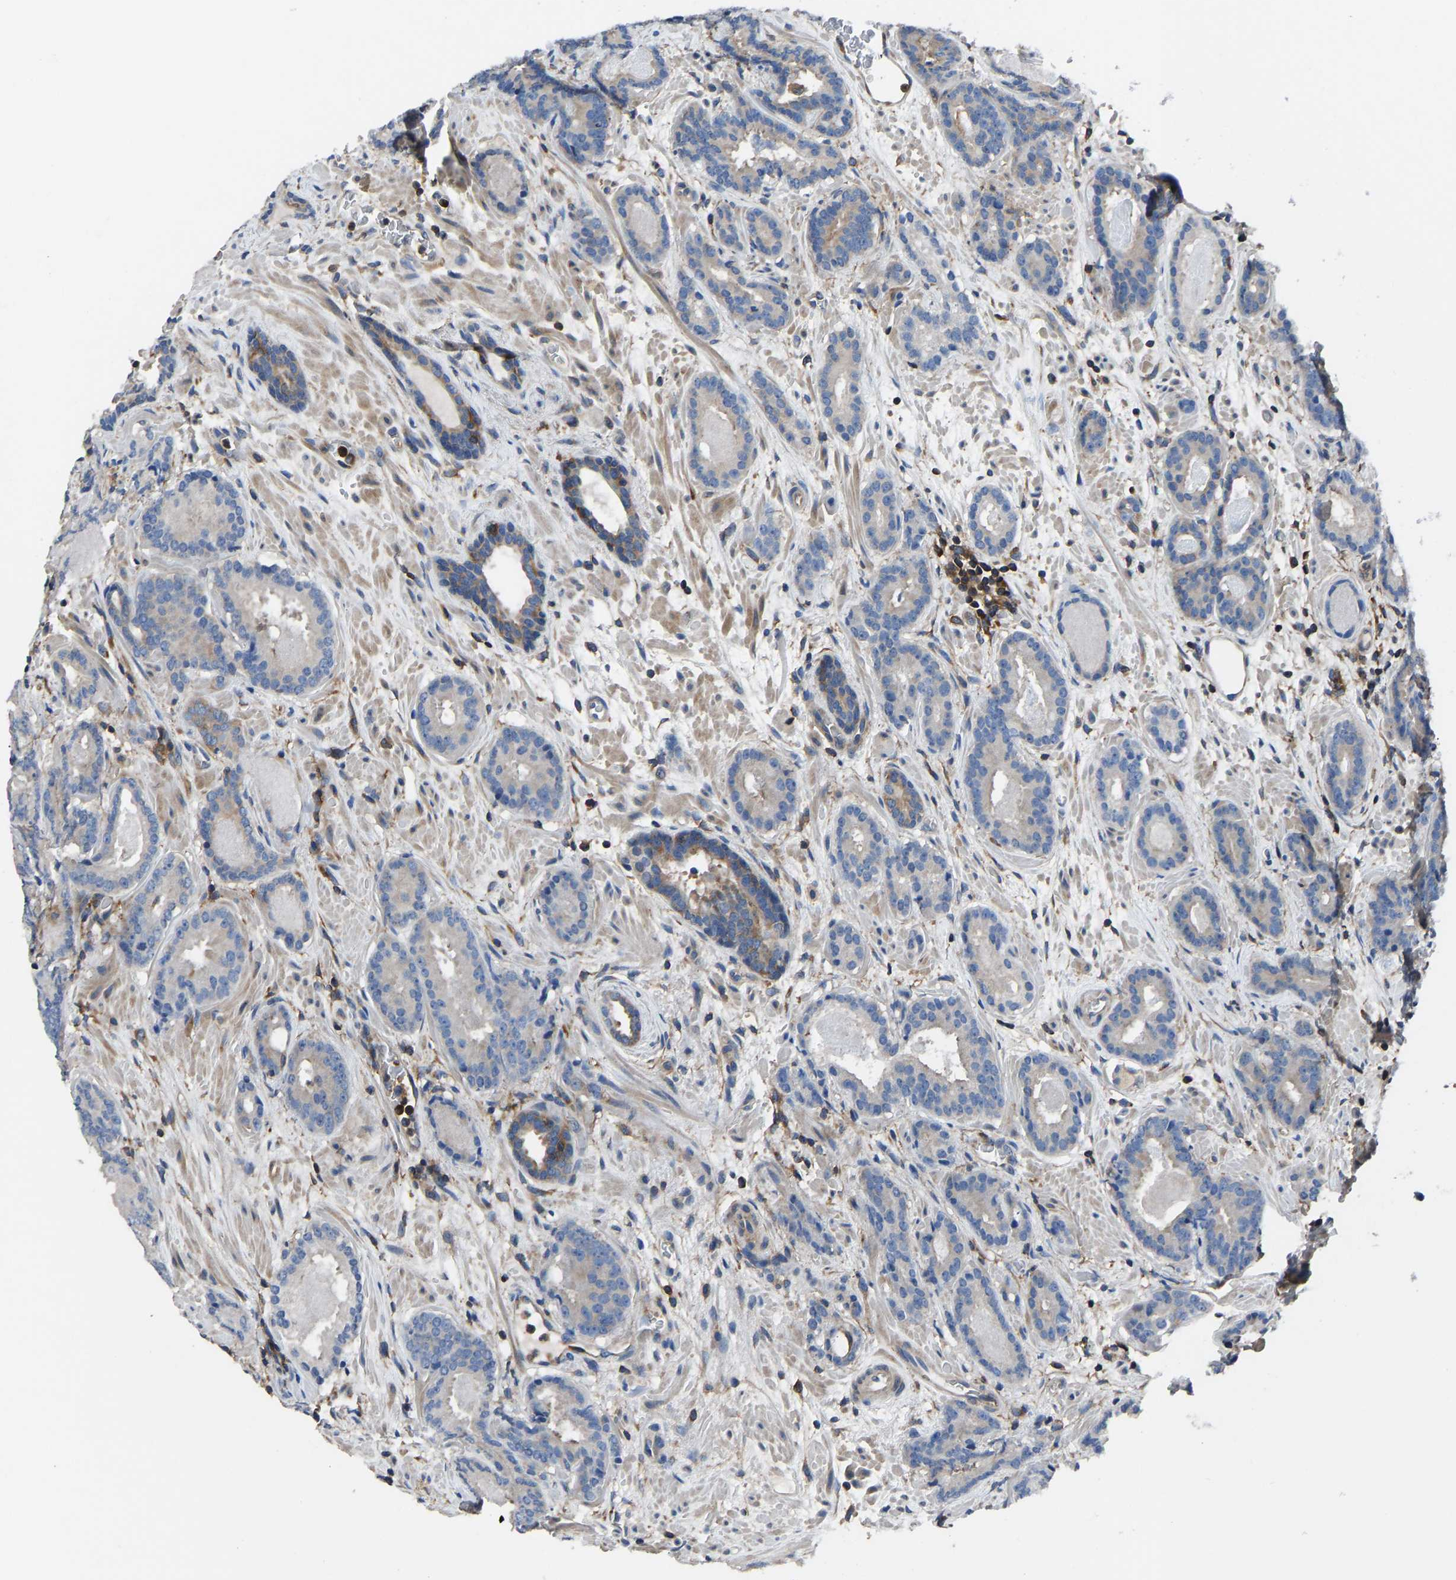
{"staining": {"intensity": "weak", "quantity": ">75%", "location": "cytoplasmic/membranous"}, "tissue": "prostate cancer", "cell_type": "Tumor cells", "image_type": "cancer", "snomed": [{"axis": "morphology", "description": "Adenocarcinoma, Low grade"}, {"axis": "topography", "description": "Prostate"}], "caption": "Tumor cells reveal low levels of weak cytoplasmic/membranous positivity in approximately >75% of cells in human prostate adenocarcinoma (low-grade).", "gene": "PRKAR1A", "patient": {"sex": "male", "age": 69}}